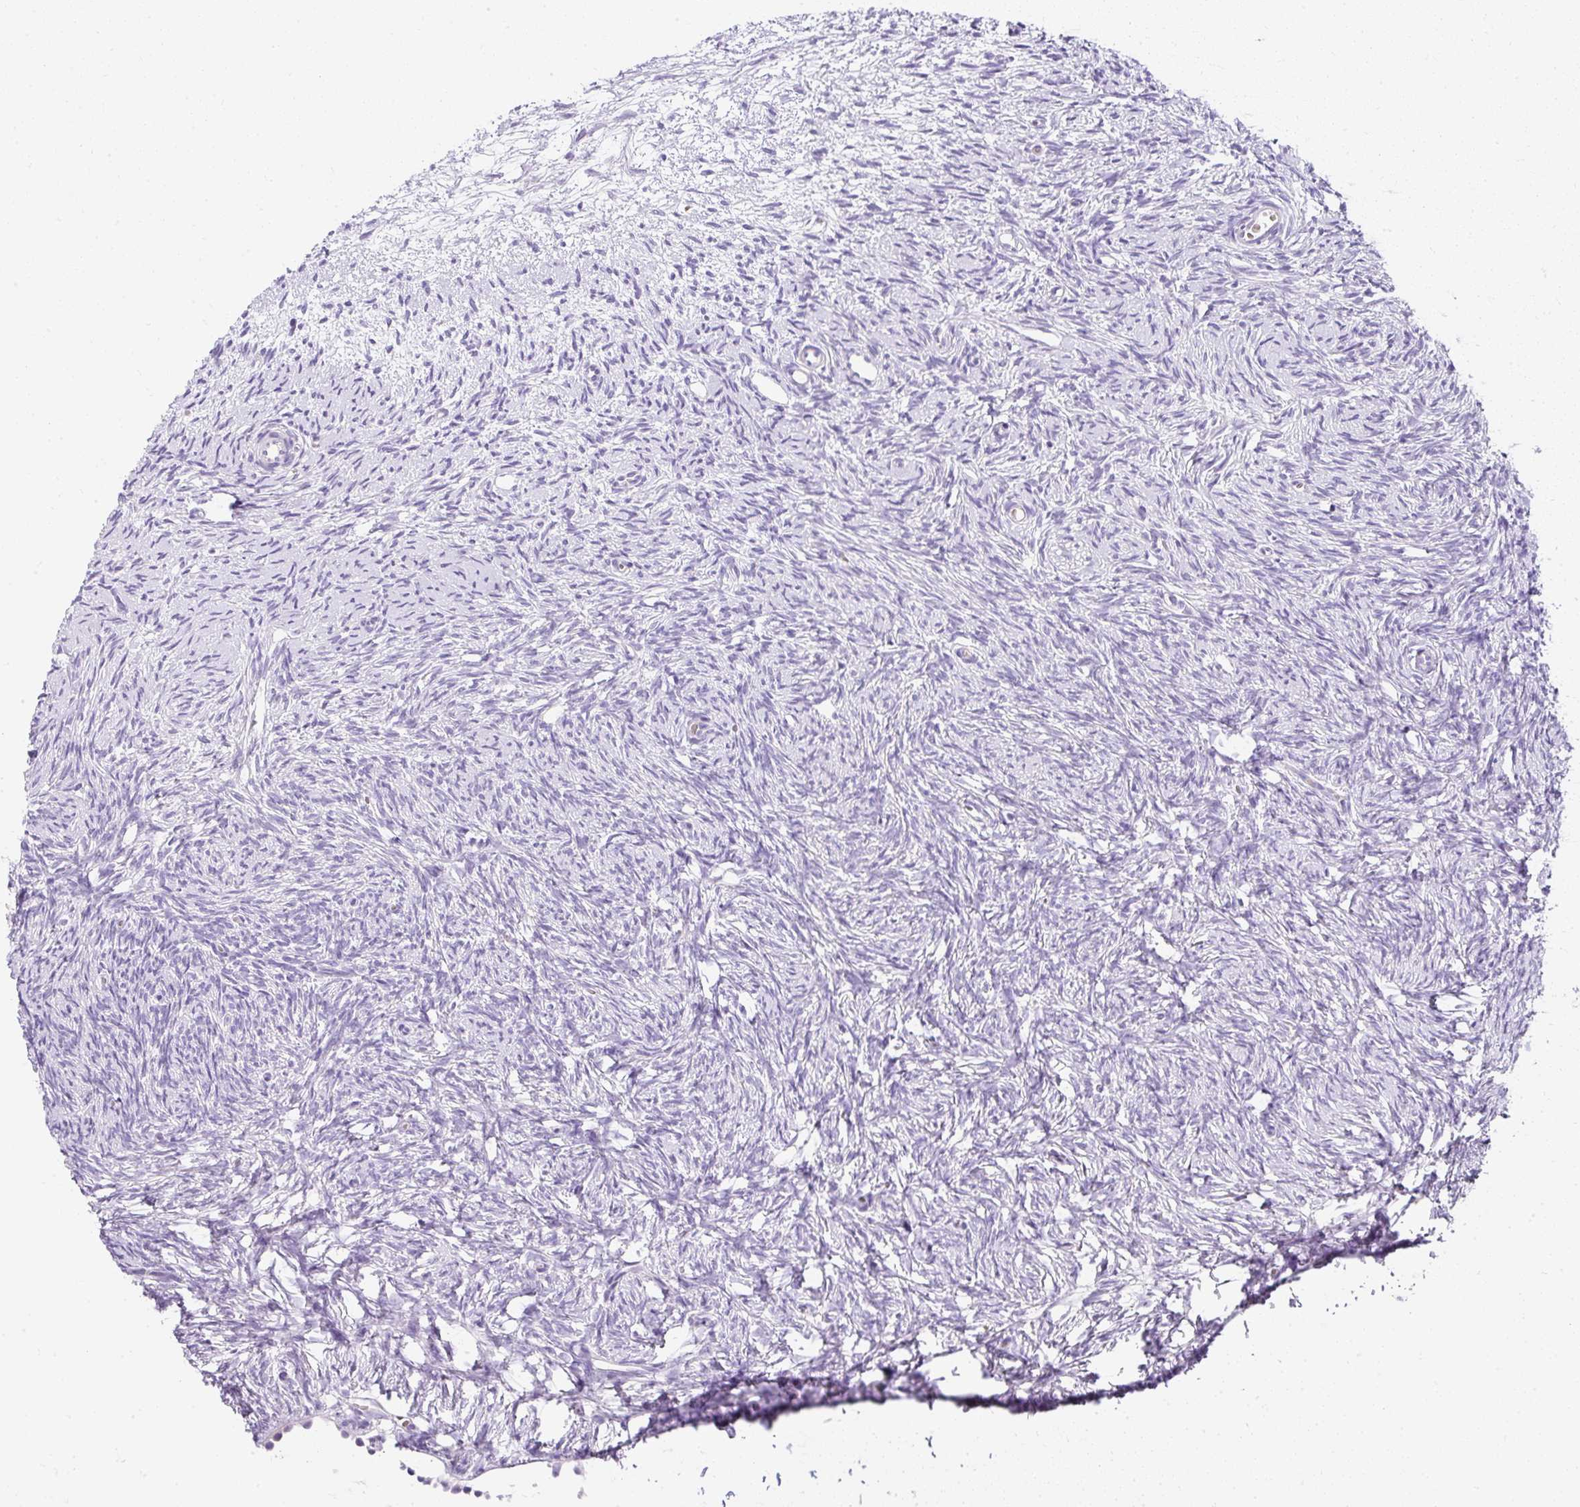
{"staining": {"intensity": "negative", "quantity": "none", "location": "none"}, "tissue": "ovary", "cell_type": "Follicle cells", "image_type": "normal", "snomed": [{"axis": "morphology", "description": "Normal tissue, NOS"}, {"axis": "topography", "description": "Ovary"}], "caption": "Immunohistochemistry of benign ovary displays no expression in follicle cells. (Stains: DAB IHC with hematoxylin counter stain, Microscopy: brightfield microscopy at high magnification).", "gene": "DTX4", "patient": {"sex": "female", "age": 51}}